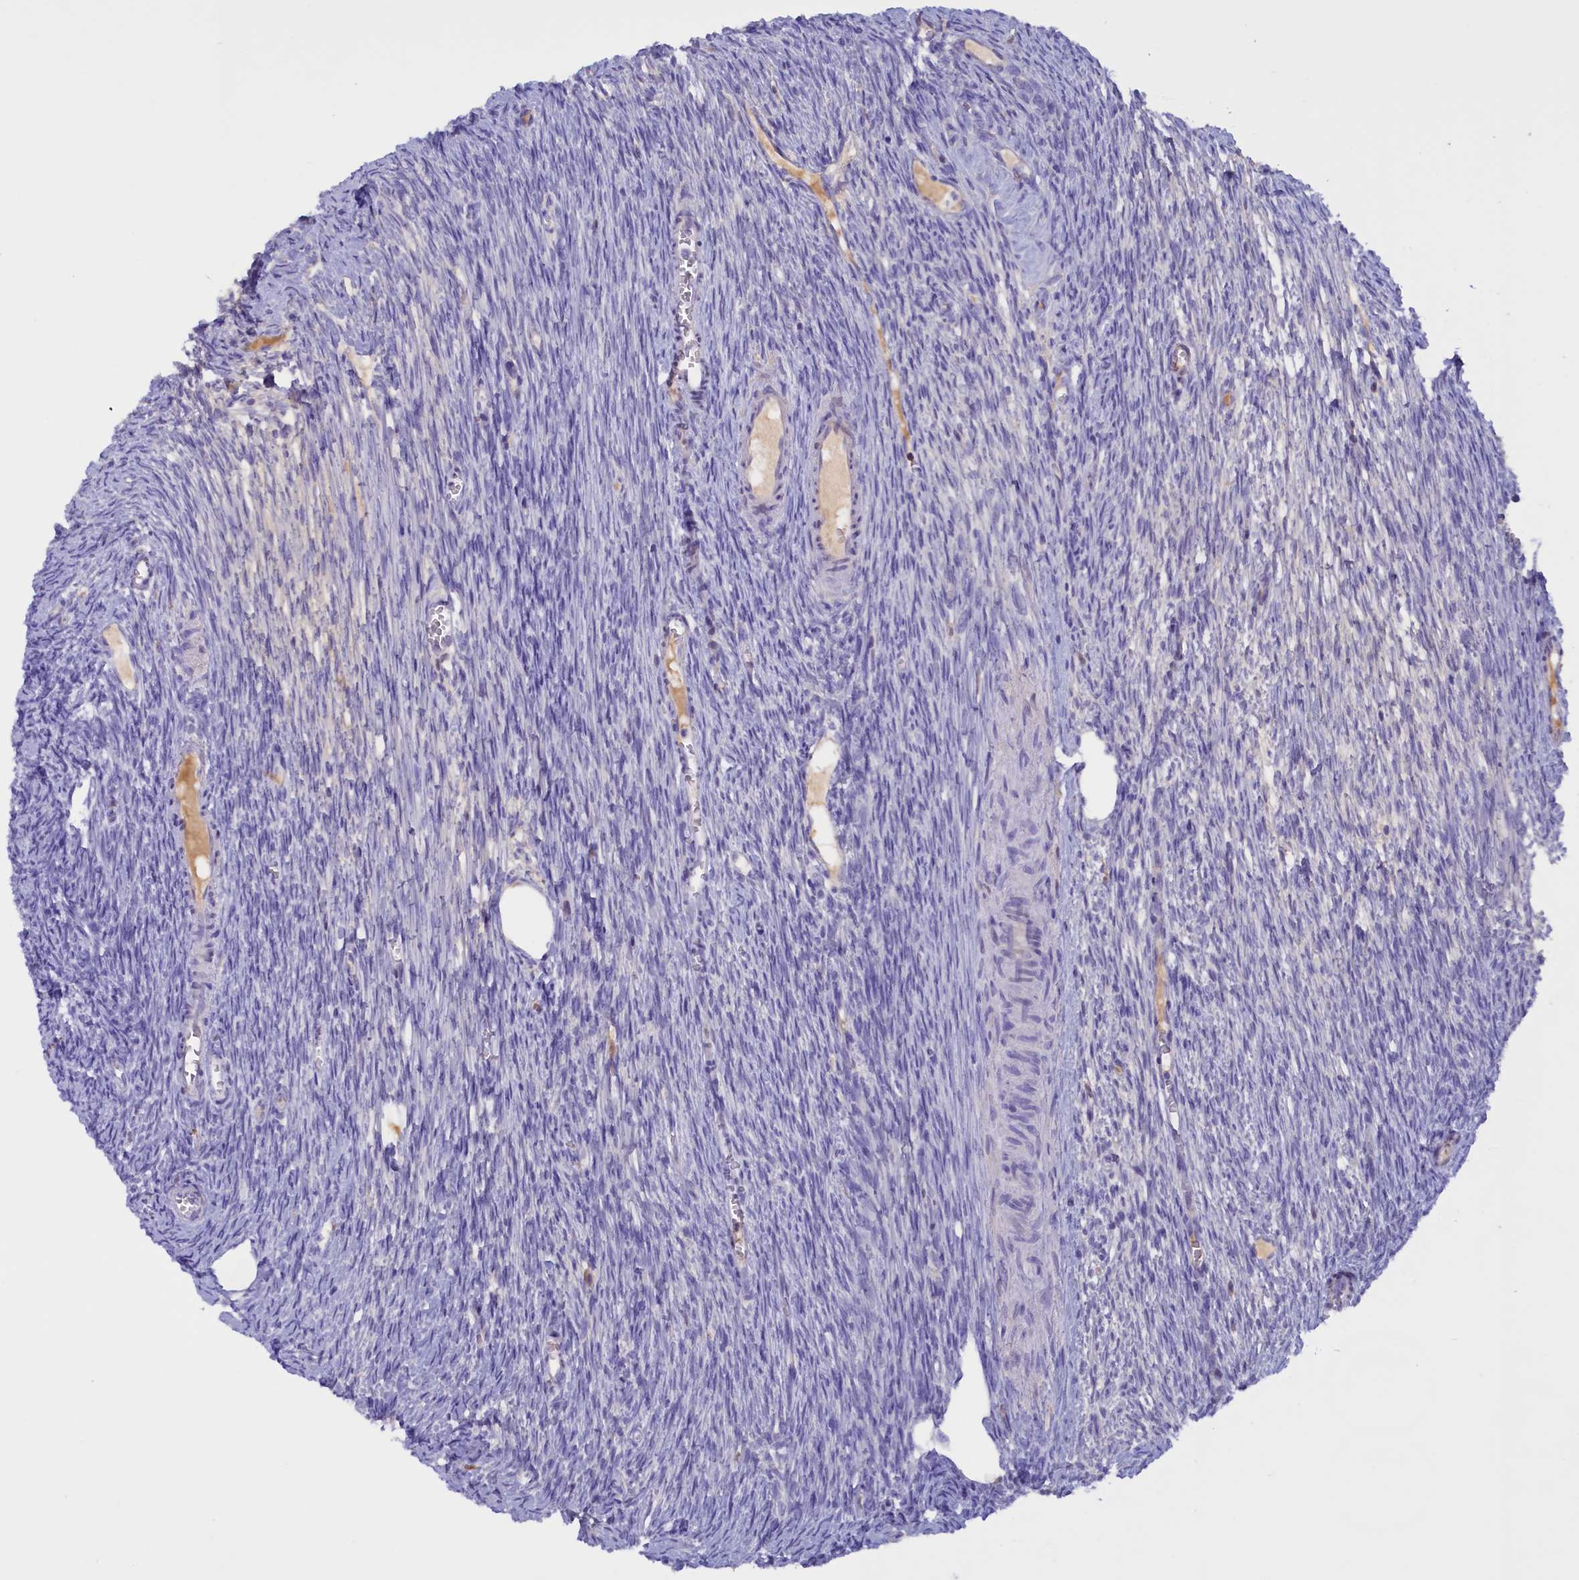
{"staining": {"intensity": "negative", "quantity": "none", "location": "none"}, "tissue": "ovary", "cell_type": "Ovarian stroma cells", "image_type": "normal", "snomed": [{"axis": "morphology", "description": "Normal tissue, NOS"}, {"axis": "topography", "description": "Ovary"}], "caption": "Immunohistochemical staining of unremarkable human ovary displays no significant positivity in ovarian stroma cells.", "gene": "PROK2", "patient": {"sex": "female", "age": 44}}